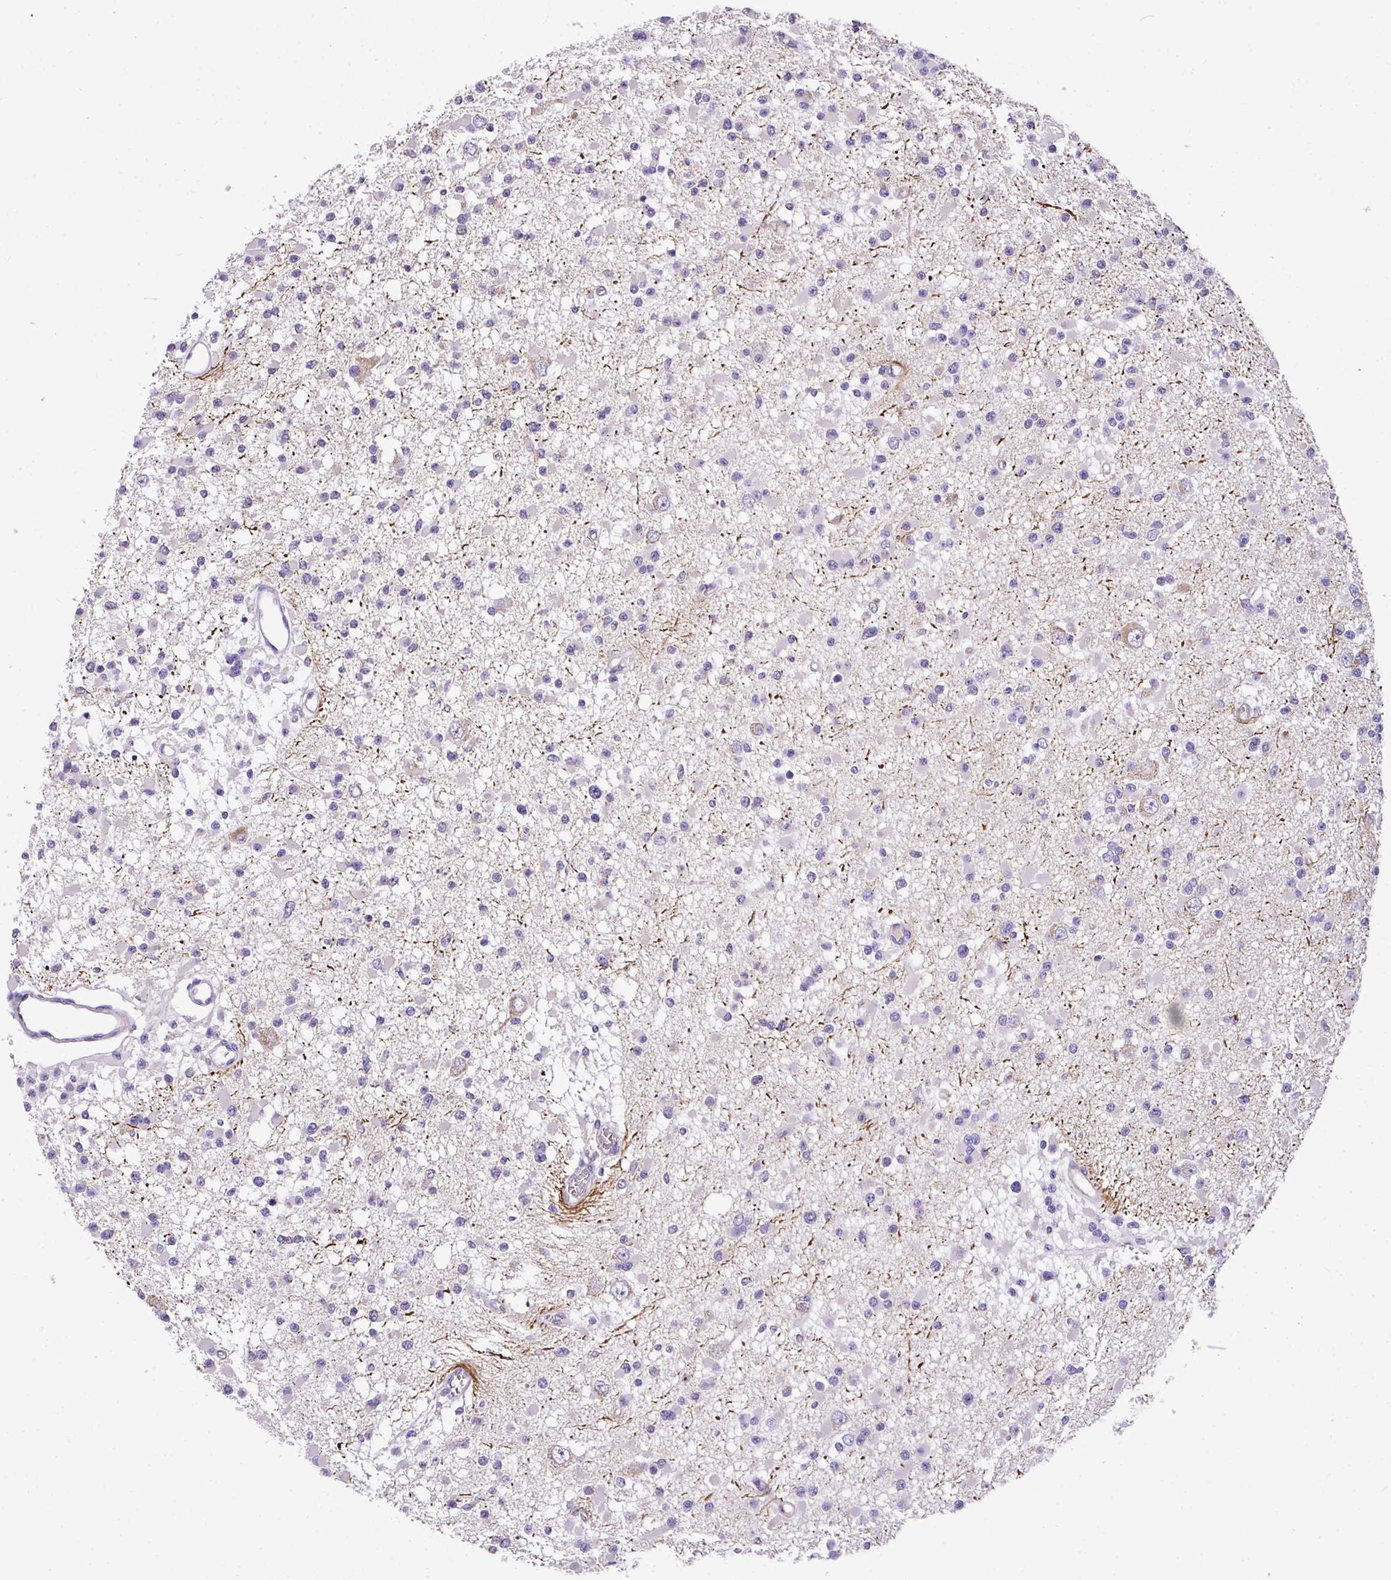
{"staining": {"intensity": "negative", "quantity": "none", "location": "none"}, "tissue": "glioma", "cell_type": "Tumor cells", "image_type": "cancer", "snomed": [{"axis": "morphology", "description": "Glioma, malignant, Low grade"}, {"axis": "topography", "description": "Brain"}], "caption": "A photomicrograph of human glioma is negative for staining in tumor cells.", "gene": "ANXA2R", "patient": {"sex": "female", "age": 22}}